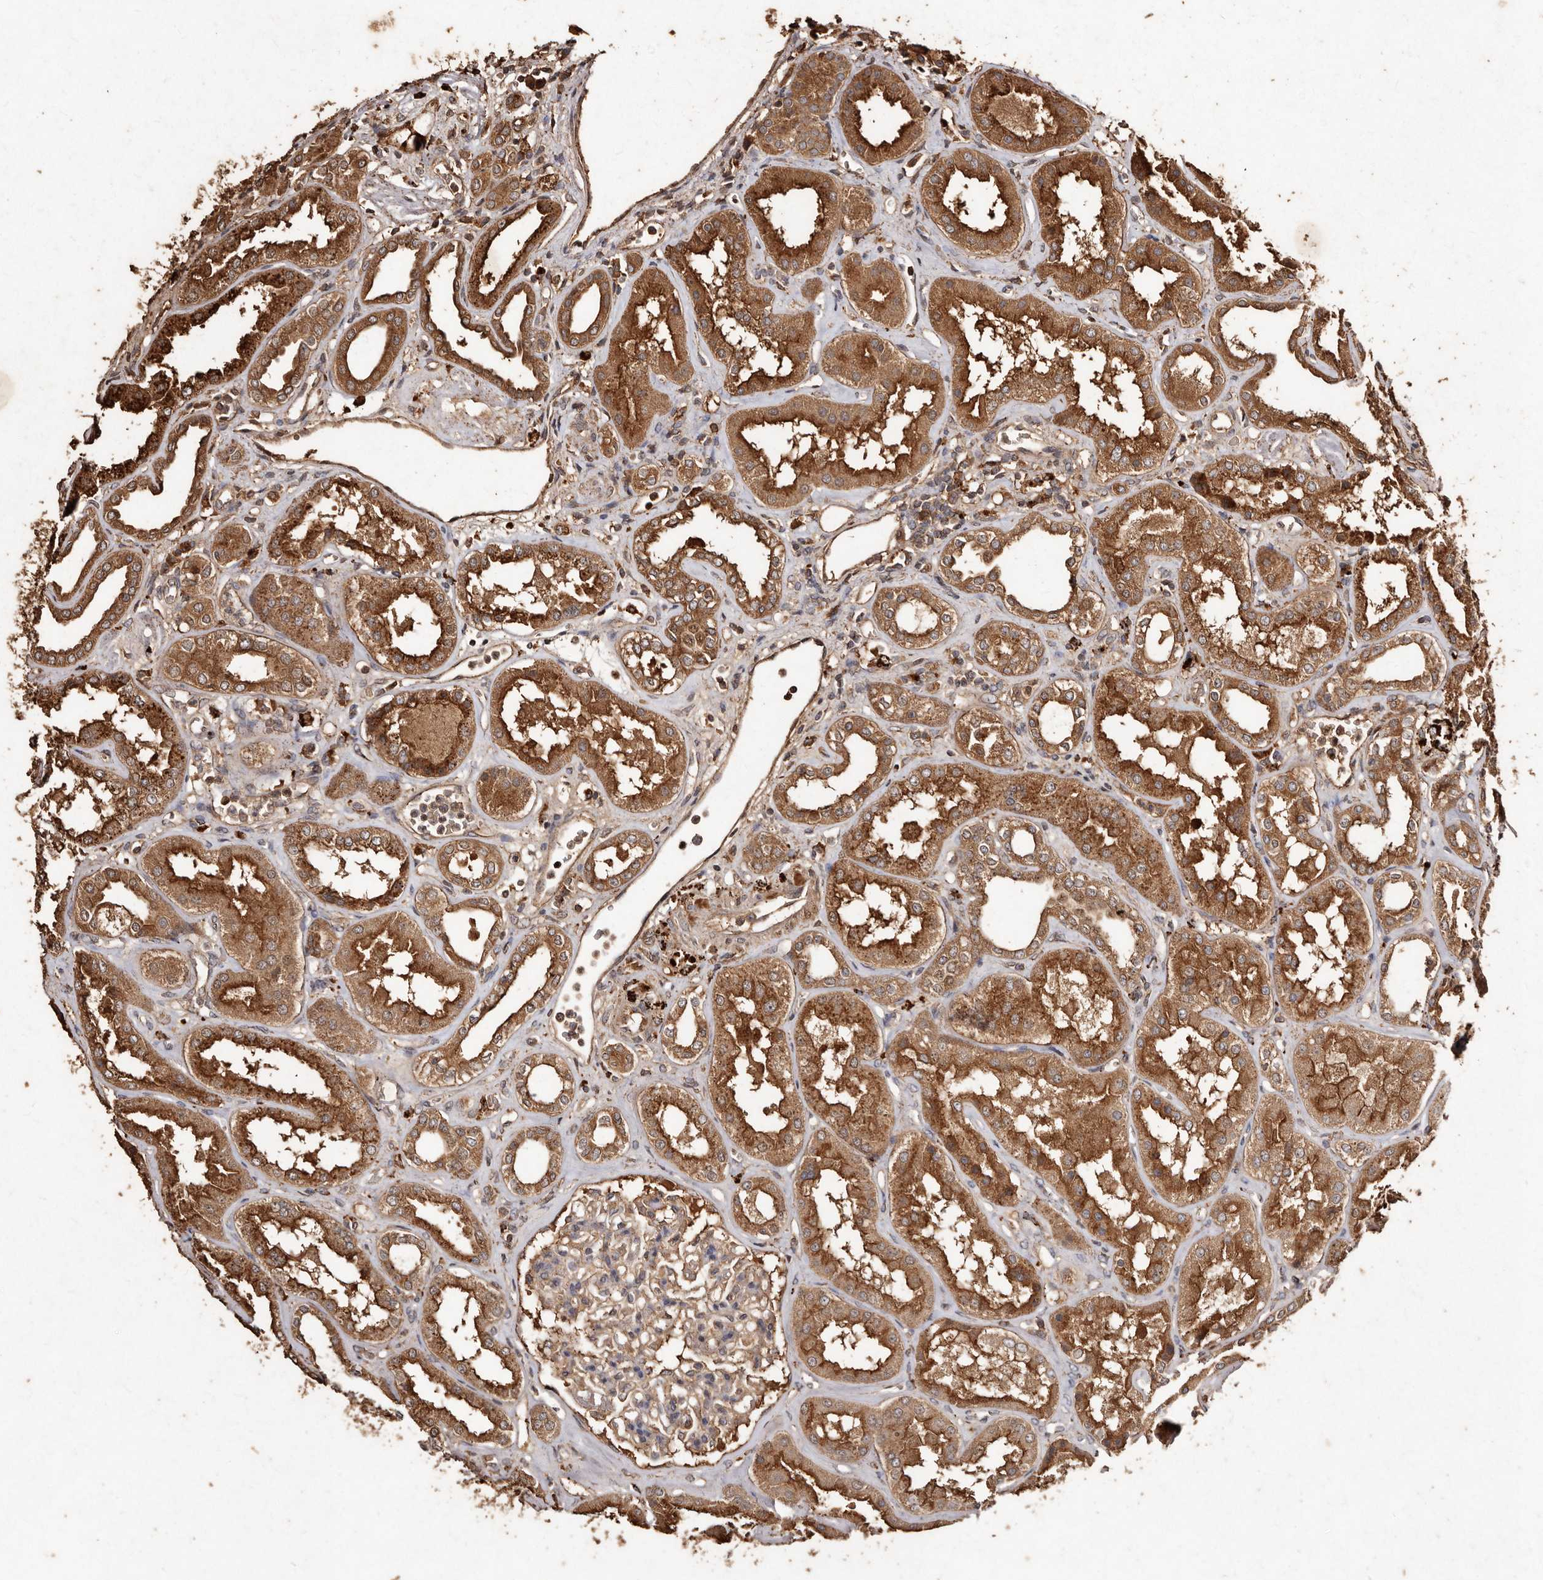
{"staining": {"intensity": "weak", "quantity": ">75%", "location": "cytoplasmic/membranous"}, "tissue": "kidney", "cell_type": "Cells in glomeruli", "image_type": "normal", "snomed": [{"axis": "morphology", "description": "Normal tissue, NOS"}, {"axis": "topography", "description": "Kidney"}], "caption": "Protein expression analysis of normal kidney exhibits weak cytoplasmic/membranous expression in about >75% of cells in glomeruli. The staining is performed using DAB (3,3'-diaminobenzidine) brown chromogen to label protein expression. The nuclei are counter-stained blue using hematoxylin.", "gene": "FARS2", "patient": {"sex": "female", "age": 56}}